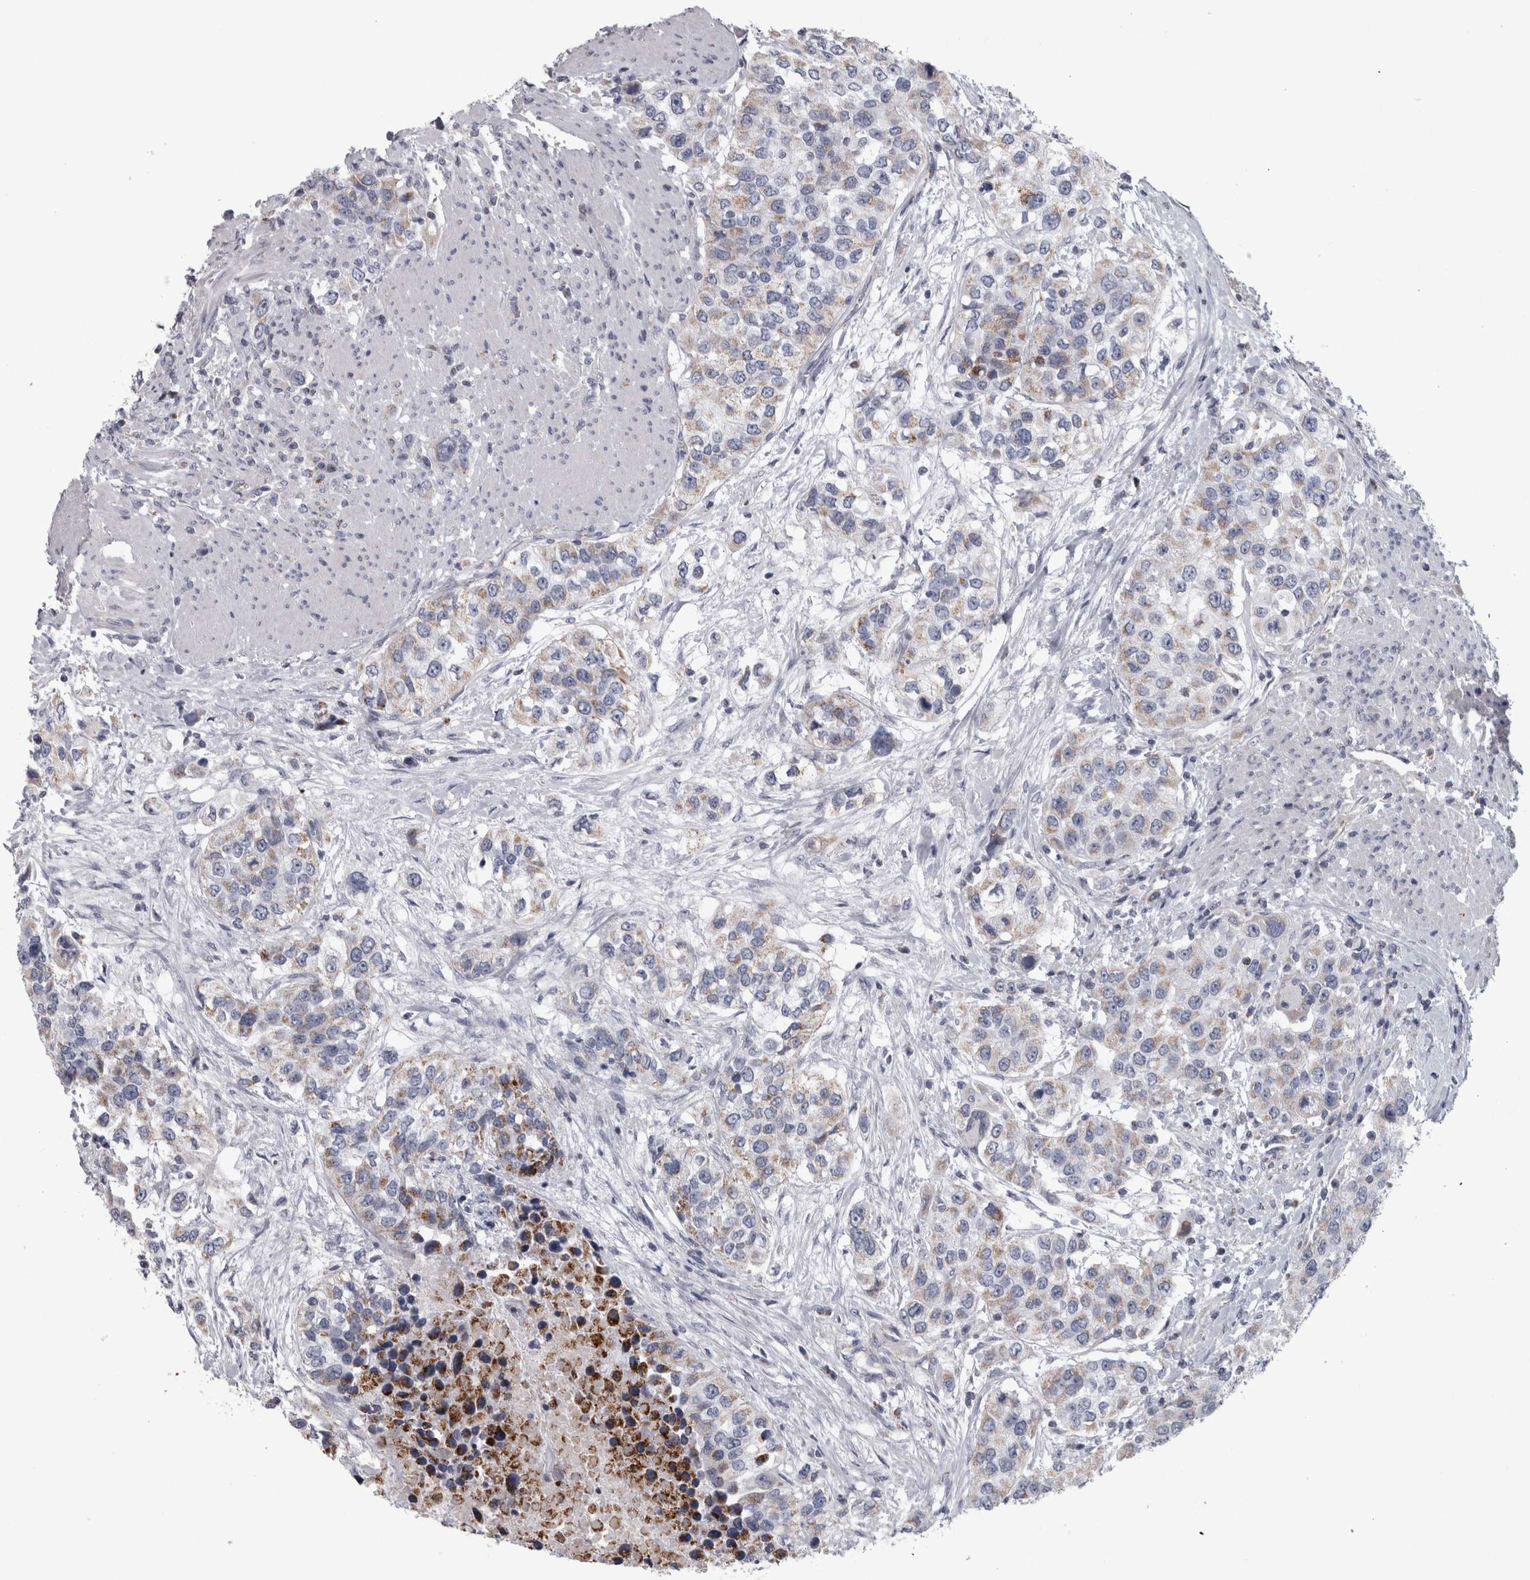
{"staining": {"intensity": "weak", "quantity": "25%-75%", "location": "cytoplasmic/membranous"}, "tissue": "urothelial cancer", "cell_type": "Tumor cells", "image_type": "cancer", "snomed": [{"axis": "morphology", "description": "Urothelial carcinoma, High grade"}, {"axis": "topography", "description": "Urinary bladder"}], "caption": "A low amount of weak cytoplasmic/membranous positivity is present in approximately 25%-75% of tumor cells in urothelial cancer tissue.", "gene": "DBT", "patient": {"sex": "female", "age": 80}}